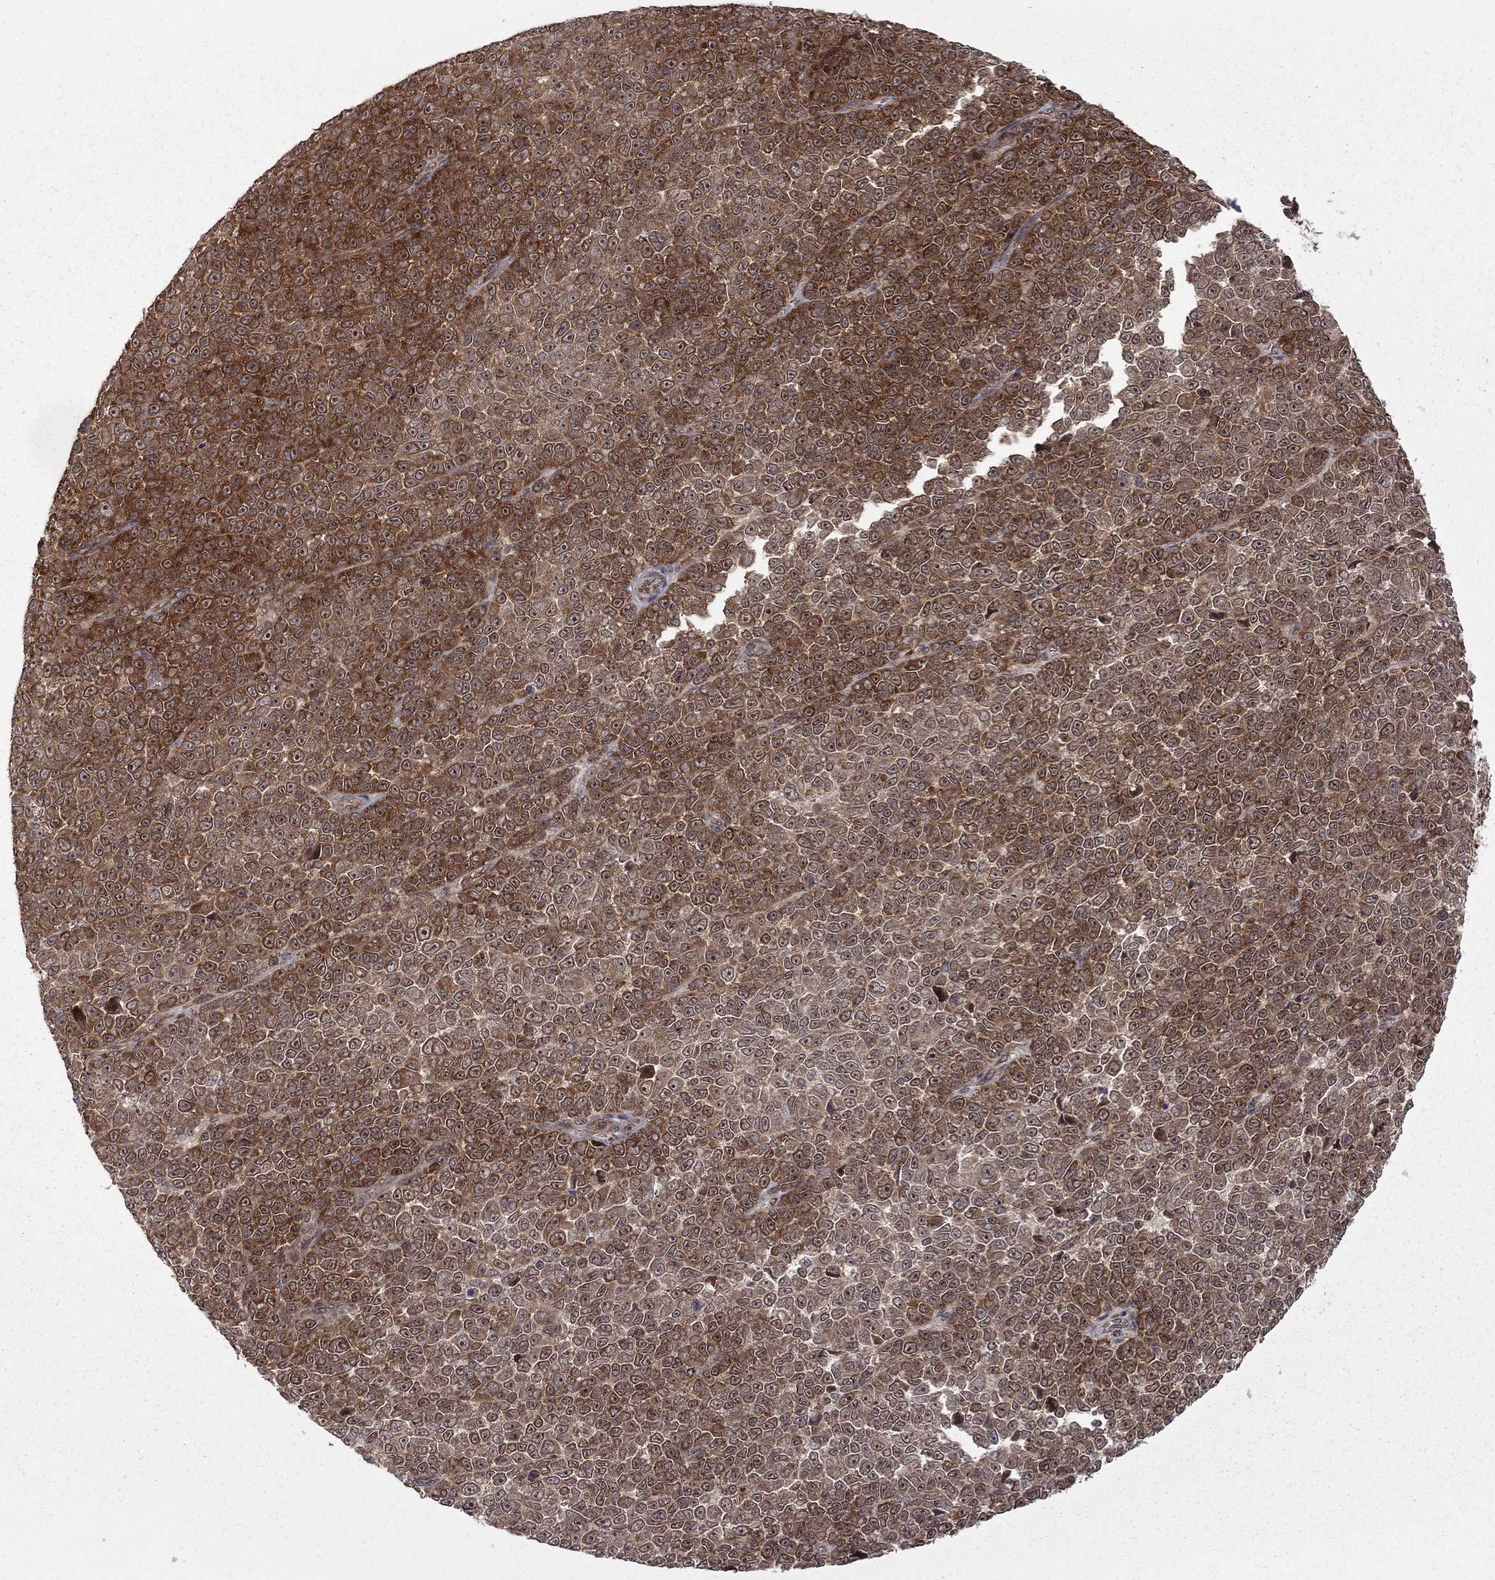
{"staining": {"intensity": "strong", "quantity": ">75%", "location": "cytoplasmic/membranous"}, "tissue": "melanoma", "cell_type": "Tumor cells", "image_type": "cancer", "snomed": [{"axis": "morphology", "description": "Malignant melanoma, NOS"}, {"axis": "topography", "description": "Skin"}], "caption": "Human melanoma stained with a protein marker demonstrates strong staining in tumor cells.", "gene": "NAA50", "patient": {"sex": "female", "age": 95}}